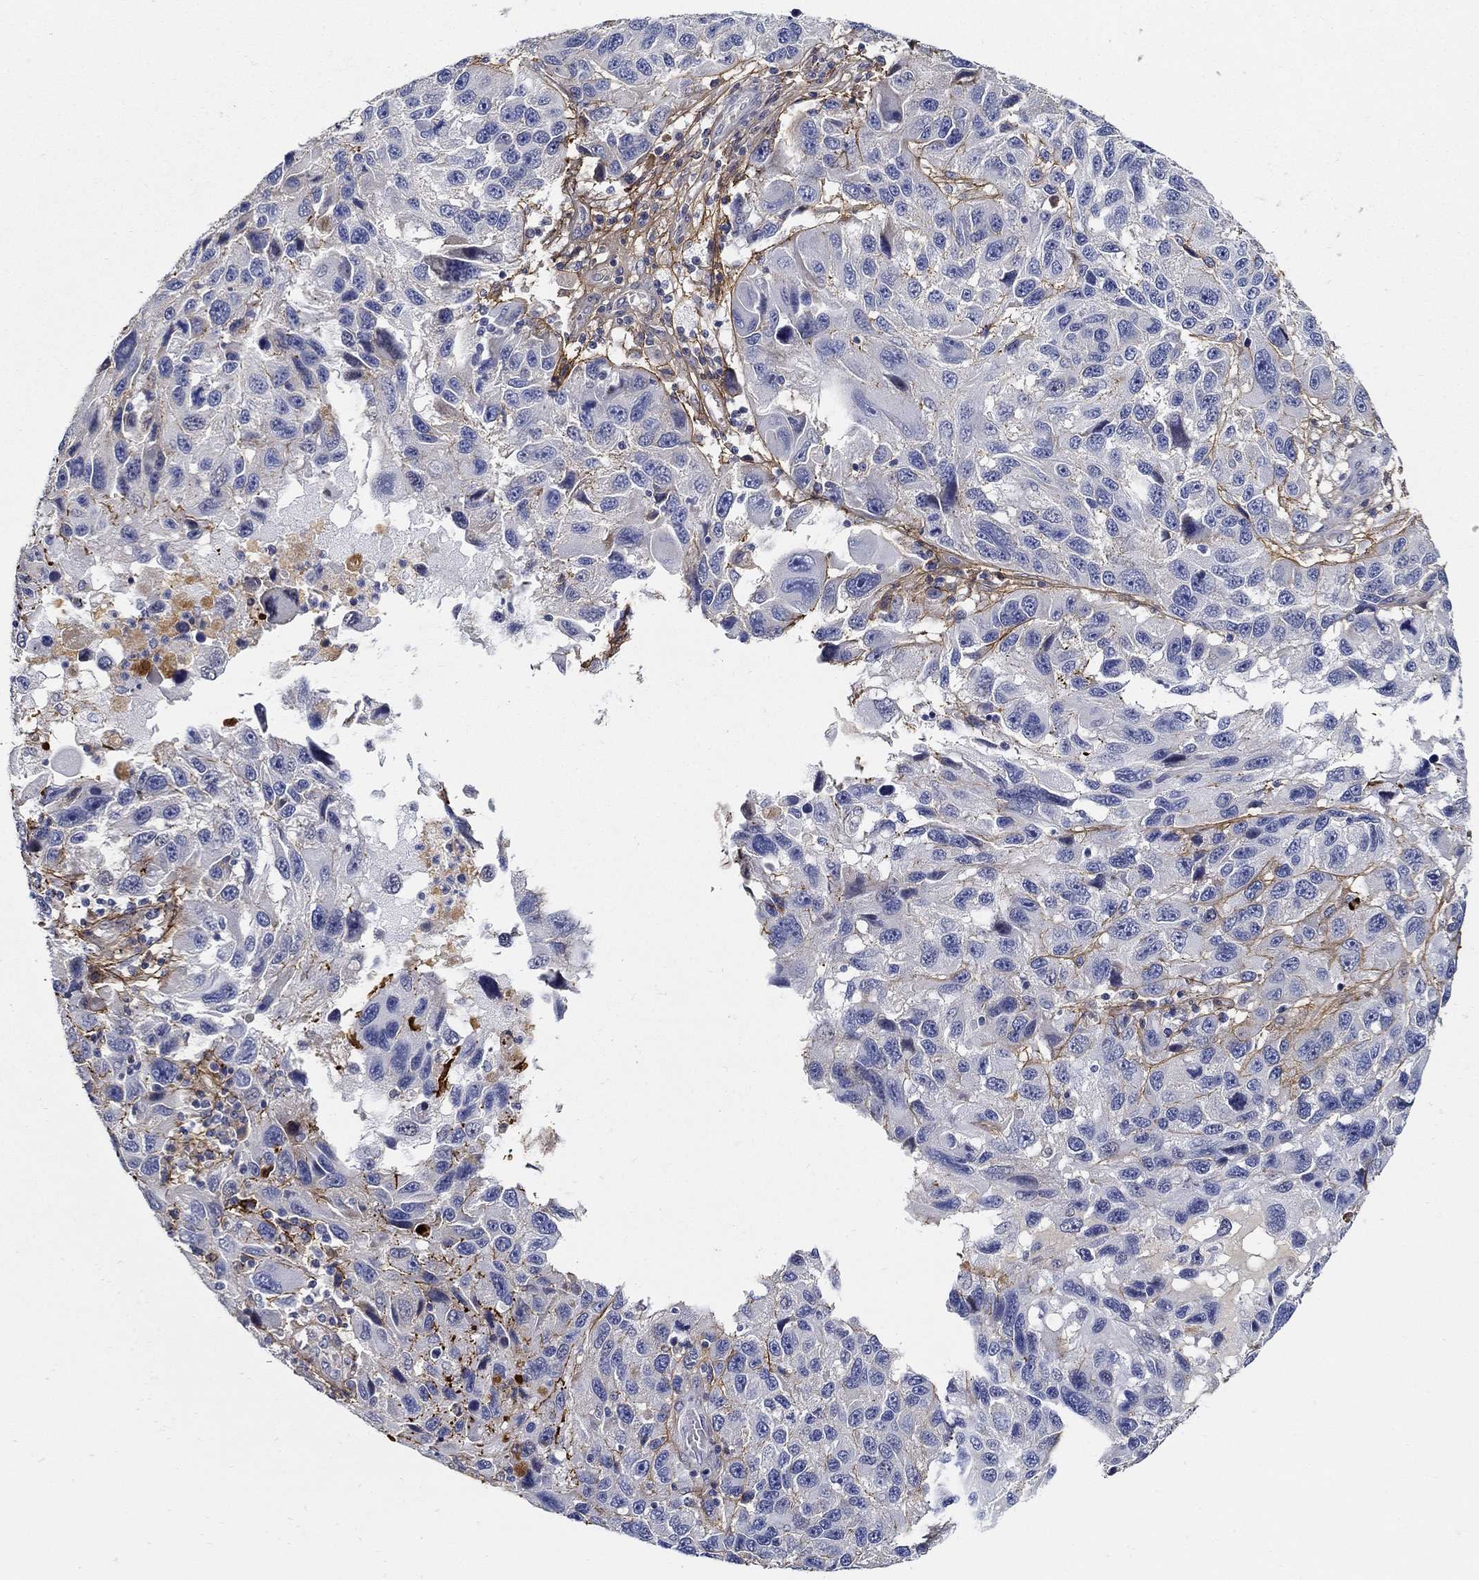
{"staining": {"intensity": "negative", "quantity": "none", "location": "none"}, "tissue": "melanoma", "cell_type": "Tumor cells", "image_type": "cancer", "snomed": [{"axis": "morphology", "description": "Malignant melanoma, NOS"}, {"axis": "topography", "description": "Skin"}], "caption": "This is an IHC micrograph of human malignant melanoma. There is no positivity in tumor cells.", "gene": "TGFBI", "patient": {"sex": "male", "age": 53}}